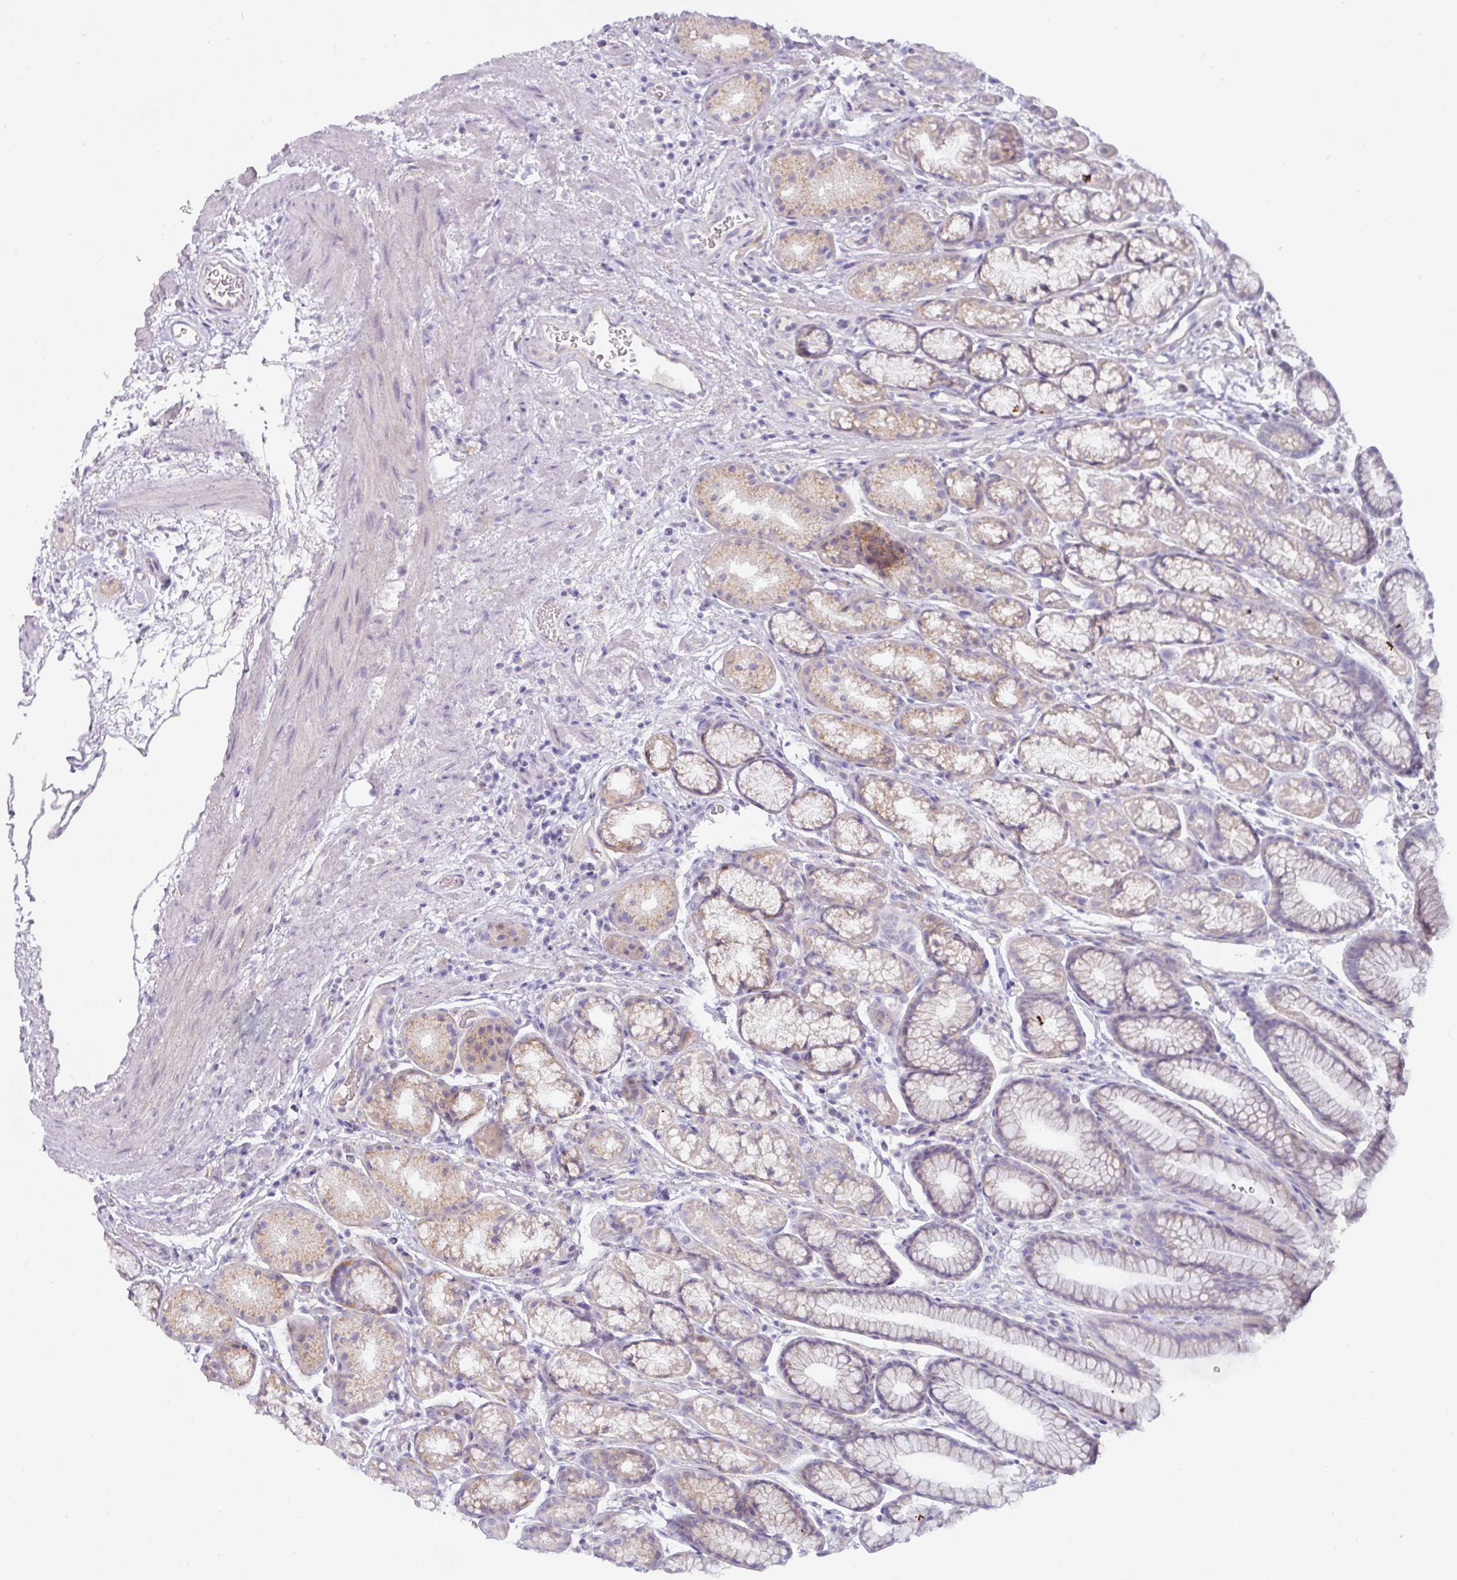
{"staining": {"intensity": "weak", "quantity": "<25%", "location": "cytoplasmic/membranous"}, "tissue": "stomach", "cell_type": "Glandular cells", "image_type": "normal", "snomed": [{"axis": "morphology", "description": "Normal tissue, NOS"}, {"axis": "topography", "description": "Stomach, lower"}], "caption": "Unremarkable stomach was stained to show a protein in brown. There is no significant expression in glandular cells.", "gene": "OR52N1", "patient": {"sex": "male", "age": 67}}